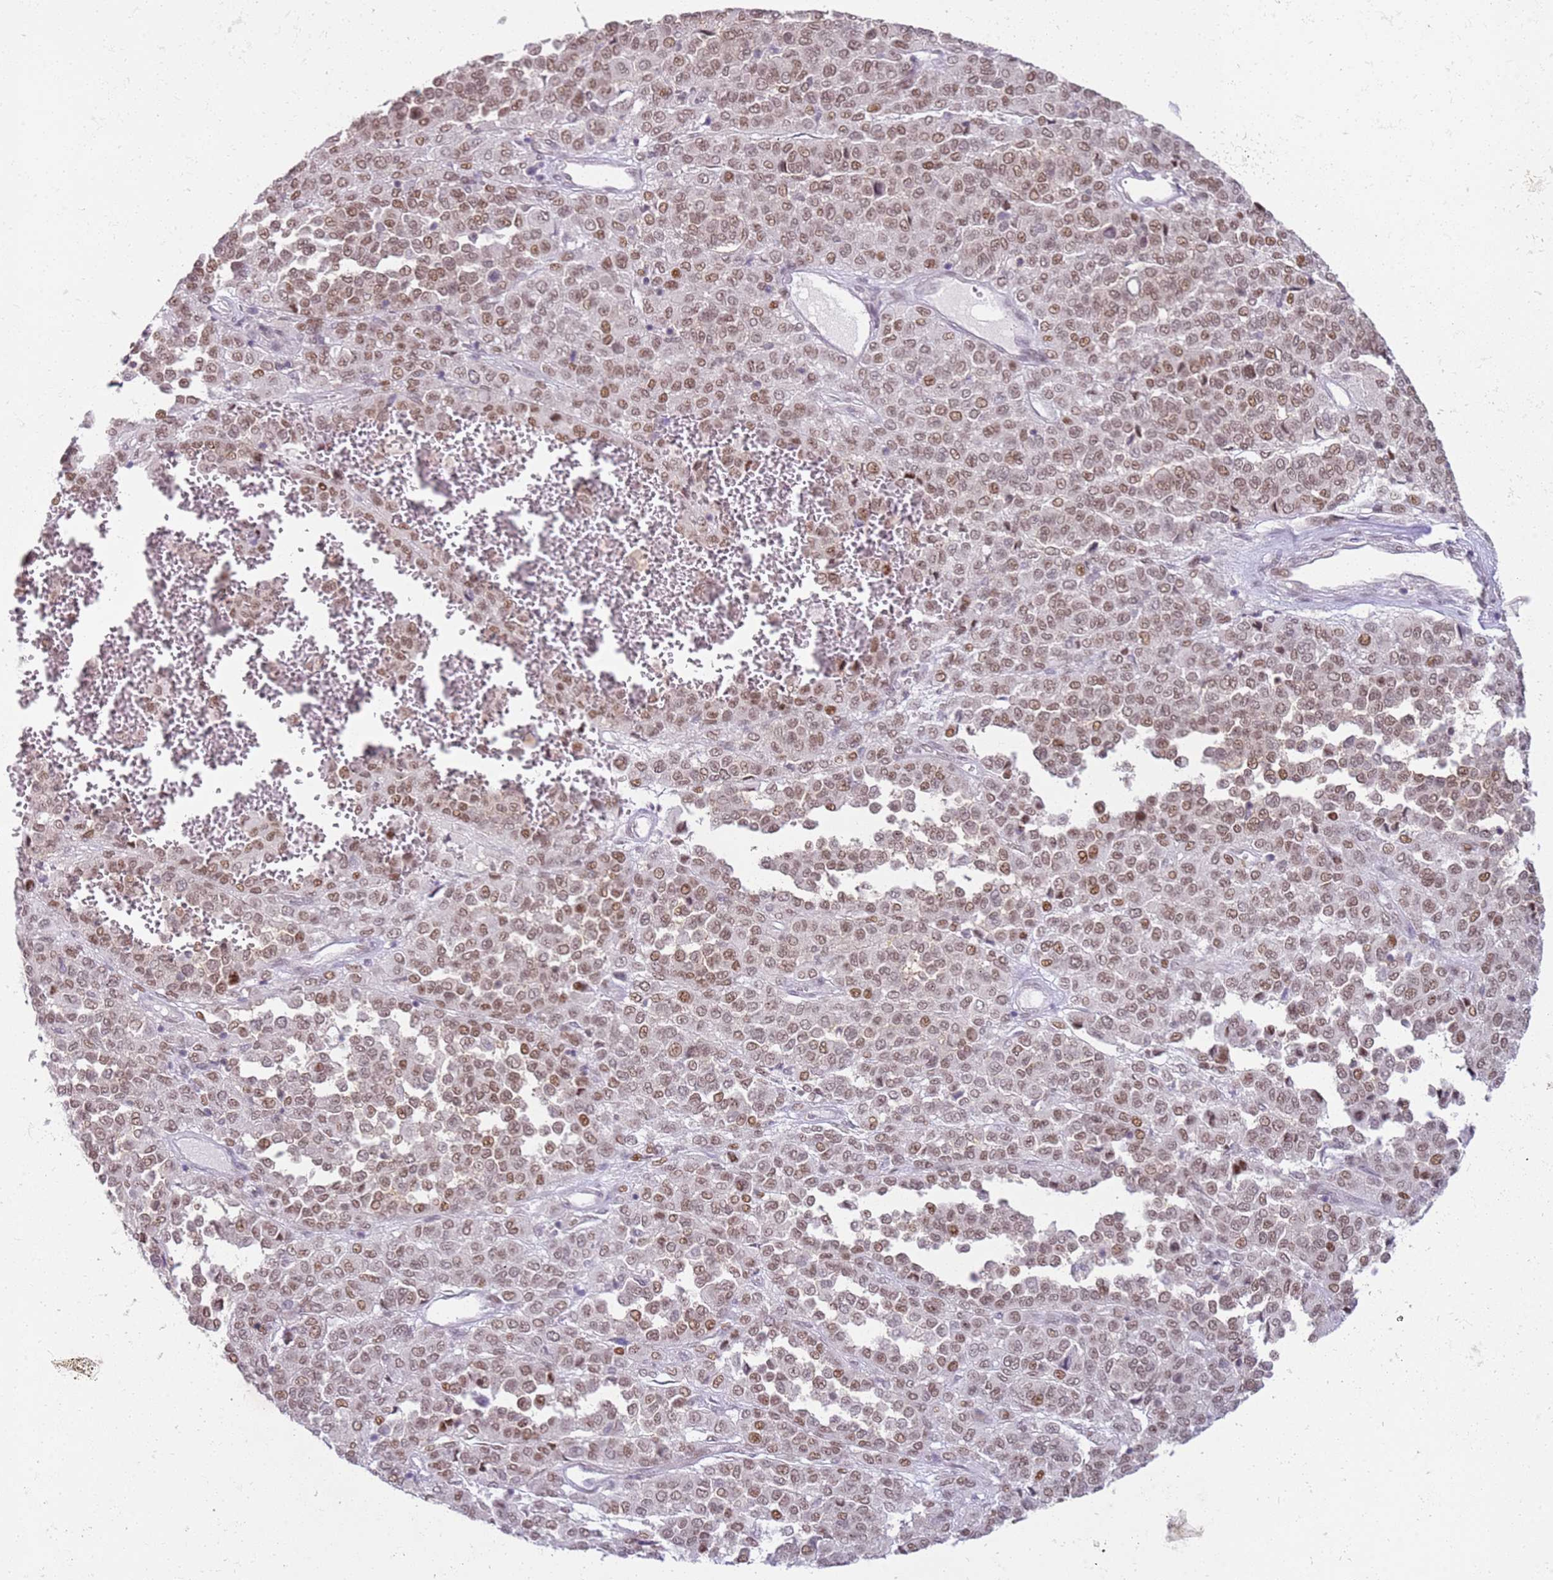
{"staining": {"intensity": "moderate", "quantity": ">75%", "location": "nuclear"}, "tissue": "melanoma", "cell_type": "Tumor cells", "image_type": "cancer", "snomed": [{"axis": "morphology", "description": "Malignant melanoma, Metastatic site"}, {"axis": "topography", "description": "Pancreas"}], "caption": "This is a photomicrograph of immunohistochemistry (IHC) staining of malignant melanoma (metastatic site), which shows moderate staining in the nuclear of tumor cells.", "gene": "PHC2", "patient": {"sex": "female", "age": 30}}